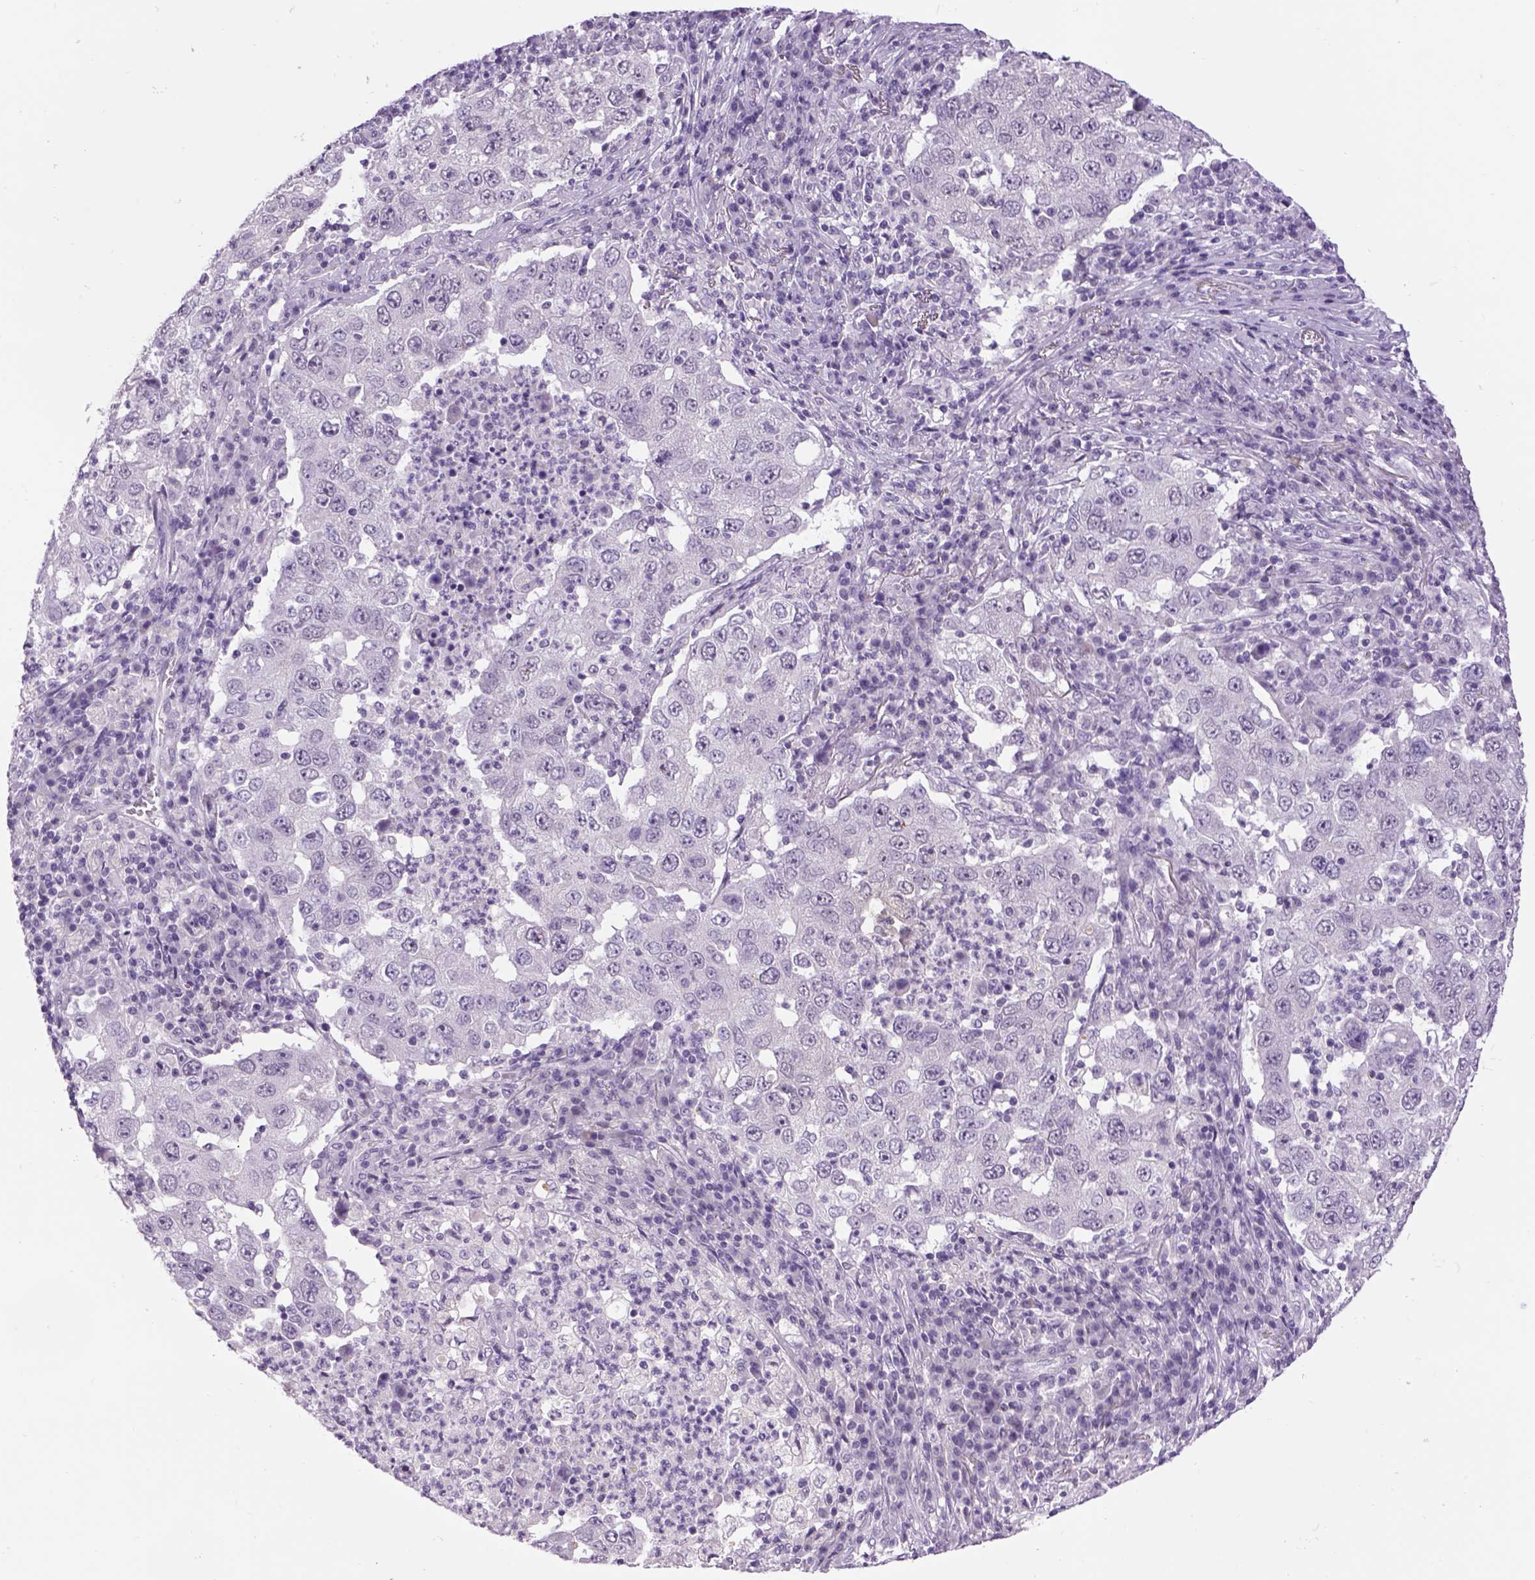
{"staining": {"intensity": "negative", "quantity": "none", "location": "none"}, "tissue": "lung cancer", "cell_type": "Tumor cells", "image_type": "cancer", "snomed": [{"axis": "morphology", "description": "Adenocarcinoma, NOS"}, {"axis": "topography", "description": "Lung"}], "caption": "A micrograph of human lung cancer is negative for staining in tumor cells.", "gene": "DBH", "patient": {"sex": "male", "age": 73}}